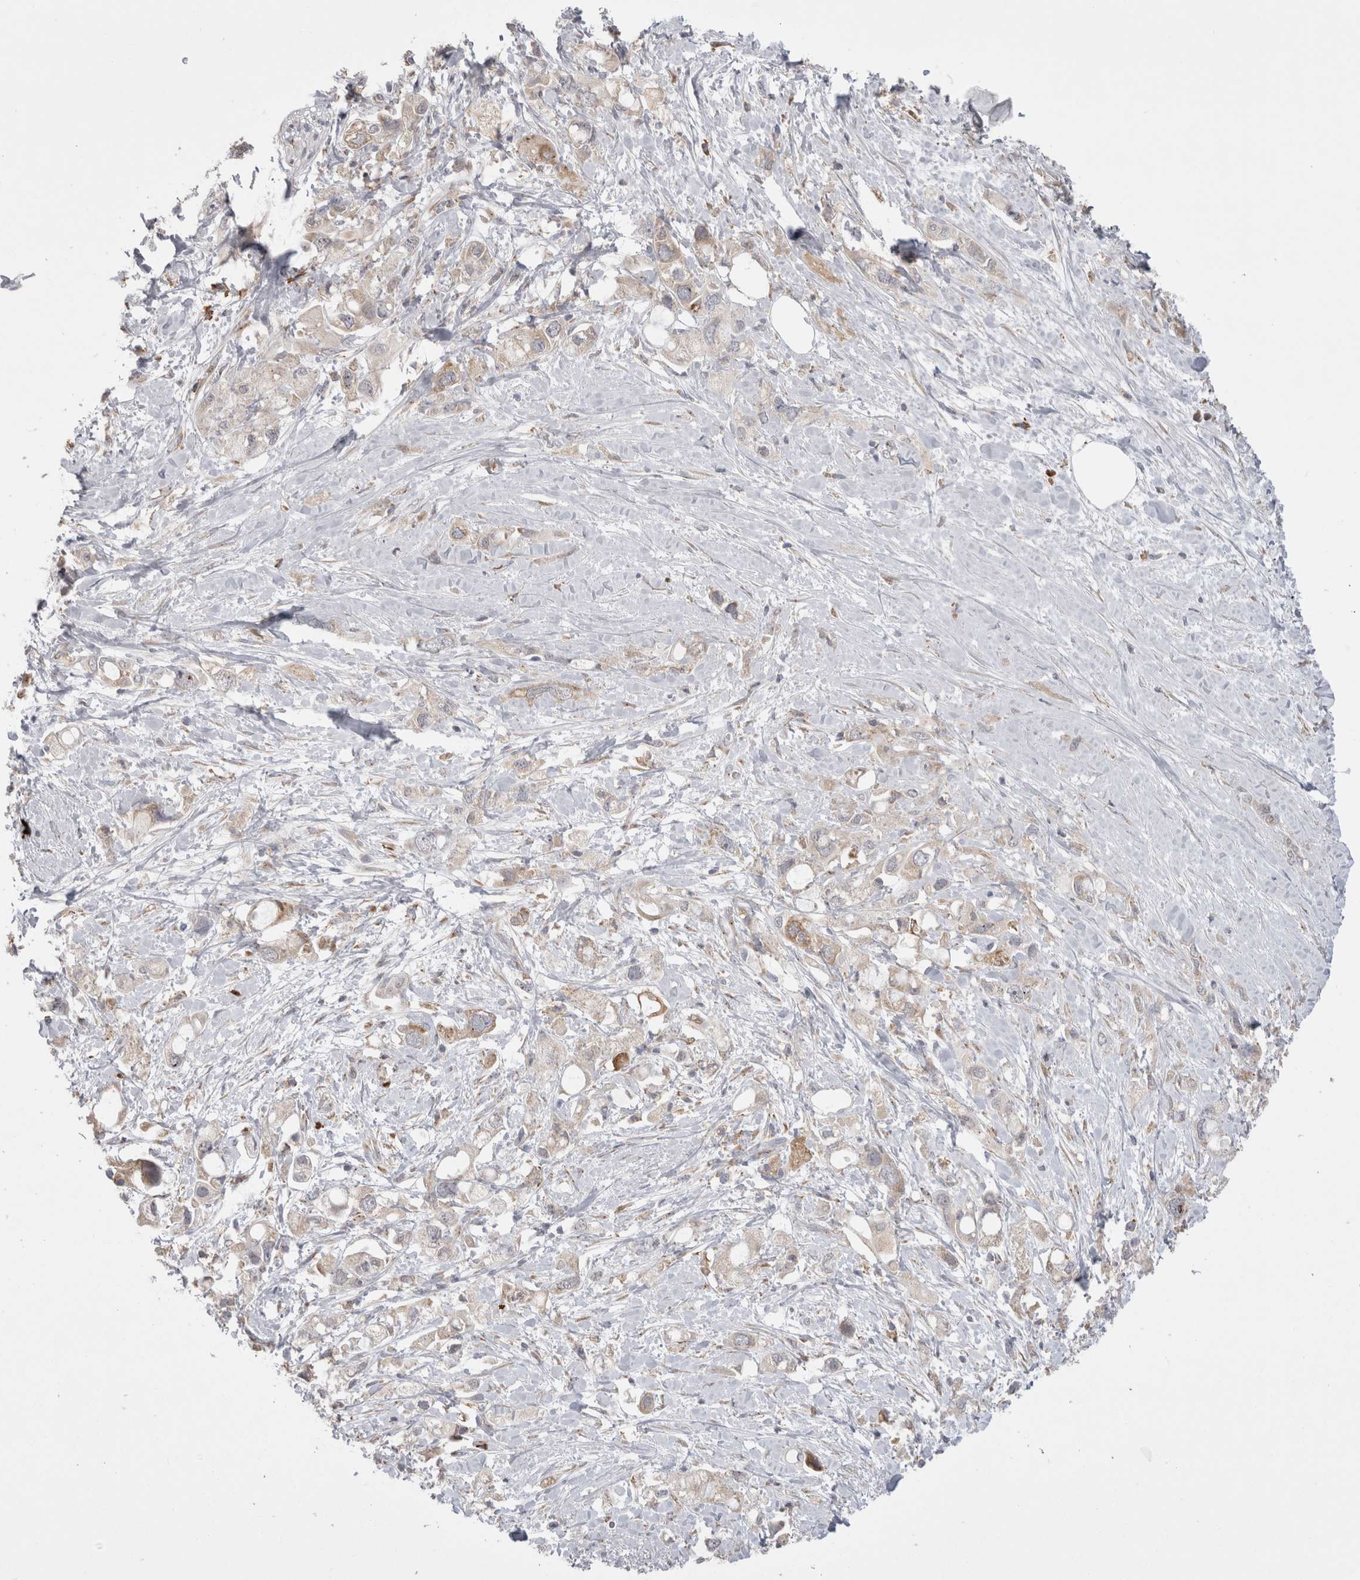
{"staining": {"intensity": "weak", "quantity": "25%-75%", "location": "cytoplasmic/membranous"}, "tissue": "pancreatic cancer", "cell_type": "Tumor cells", "image_type": "cancer", "snomed": [{"axis": "morphology", "description": "Adenocarcinoma, NOS"}, {"axis": "topography", "description": "Pancreas"}], "caption": "Pancreatic adenocarcinoma stained with immunohistochemistry shows weak cytoplasmic/membranous expression in approximately 25%-75% of tumor cells.", "gene": "ZNF341", "patient": {"sex": "female", "age": 56}}